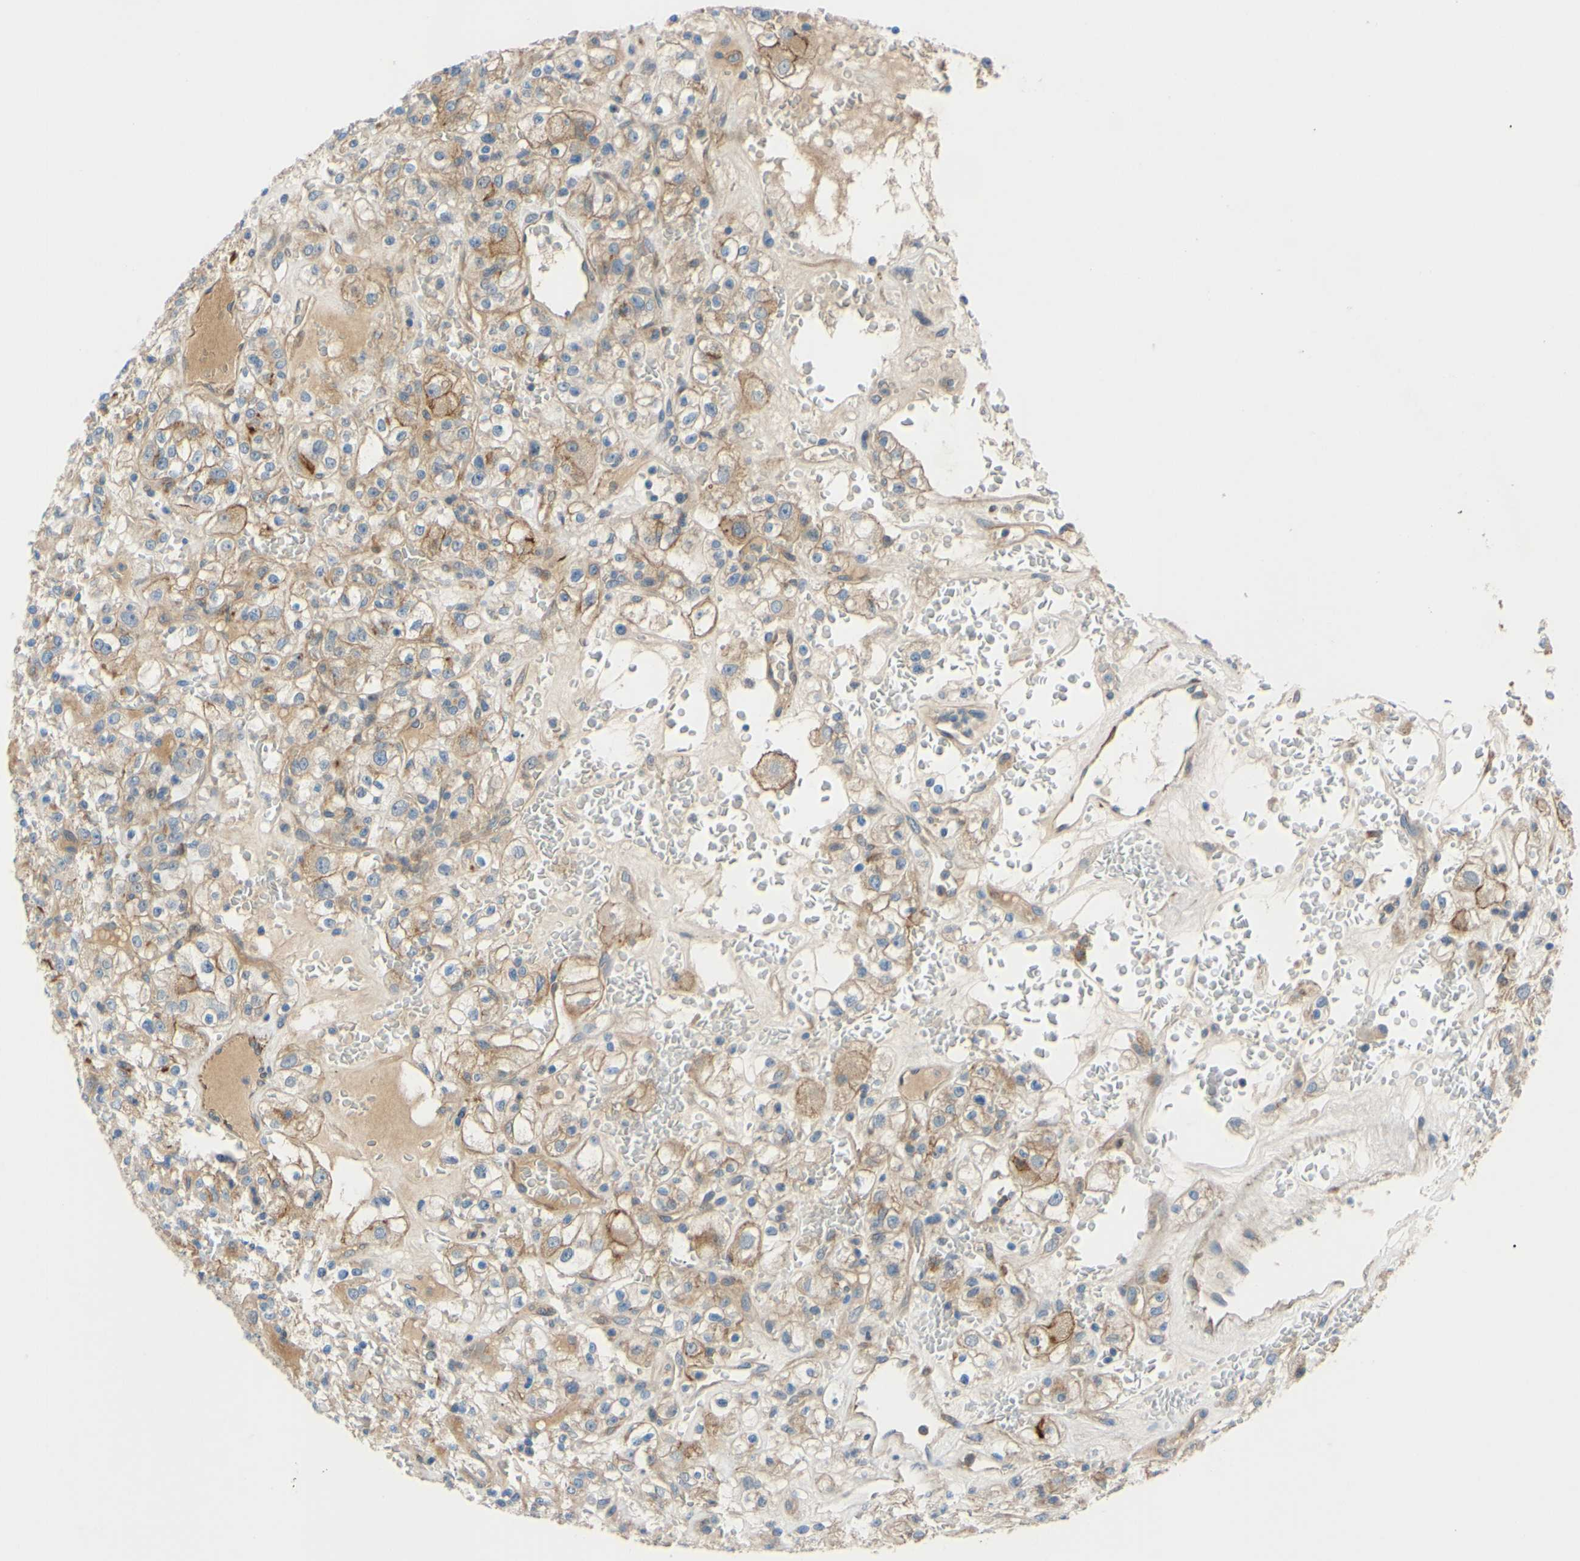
{"staining": {"intensity": "moderate", "quantity": ">75%", "location": "cytoplasmic/membranous"}, "tissue": "renal cancer", "cell_type": "Tumor cells", "image_type": "cancer", "snomed": [{"axis": "morphology", "description": "Normal tissue, NOS"}, {"axis": "morphology", "description": "Adenocarcinoma, NOS"}, {"axis": "topography", "description": "Kidney"}], "caption": "Immunohistochemical staining of renal adenocarcinoma exhibits medium levels of moderate cytoplasmic/membranous protein positivity in about >75% of tumor cells. (DAB (3,3'-diaminobenzidine) IHC, brown staining for protein, blue staining for nuclei).", "gene": "ARHGAP1", "patient": {"sex": "female", "age": 72}}